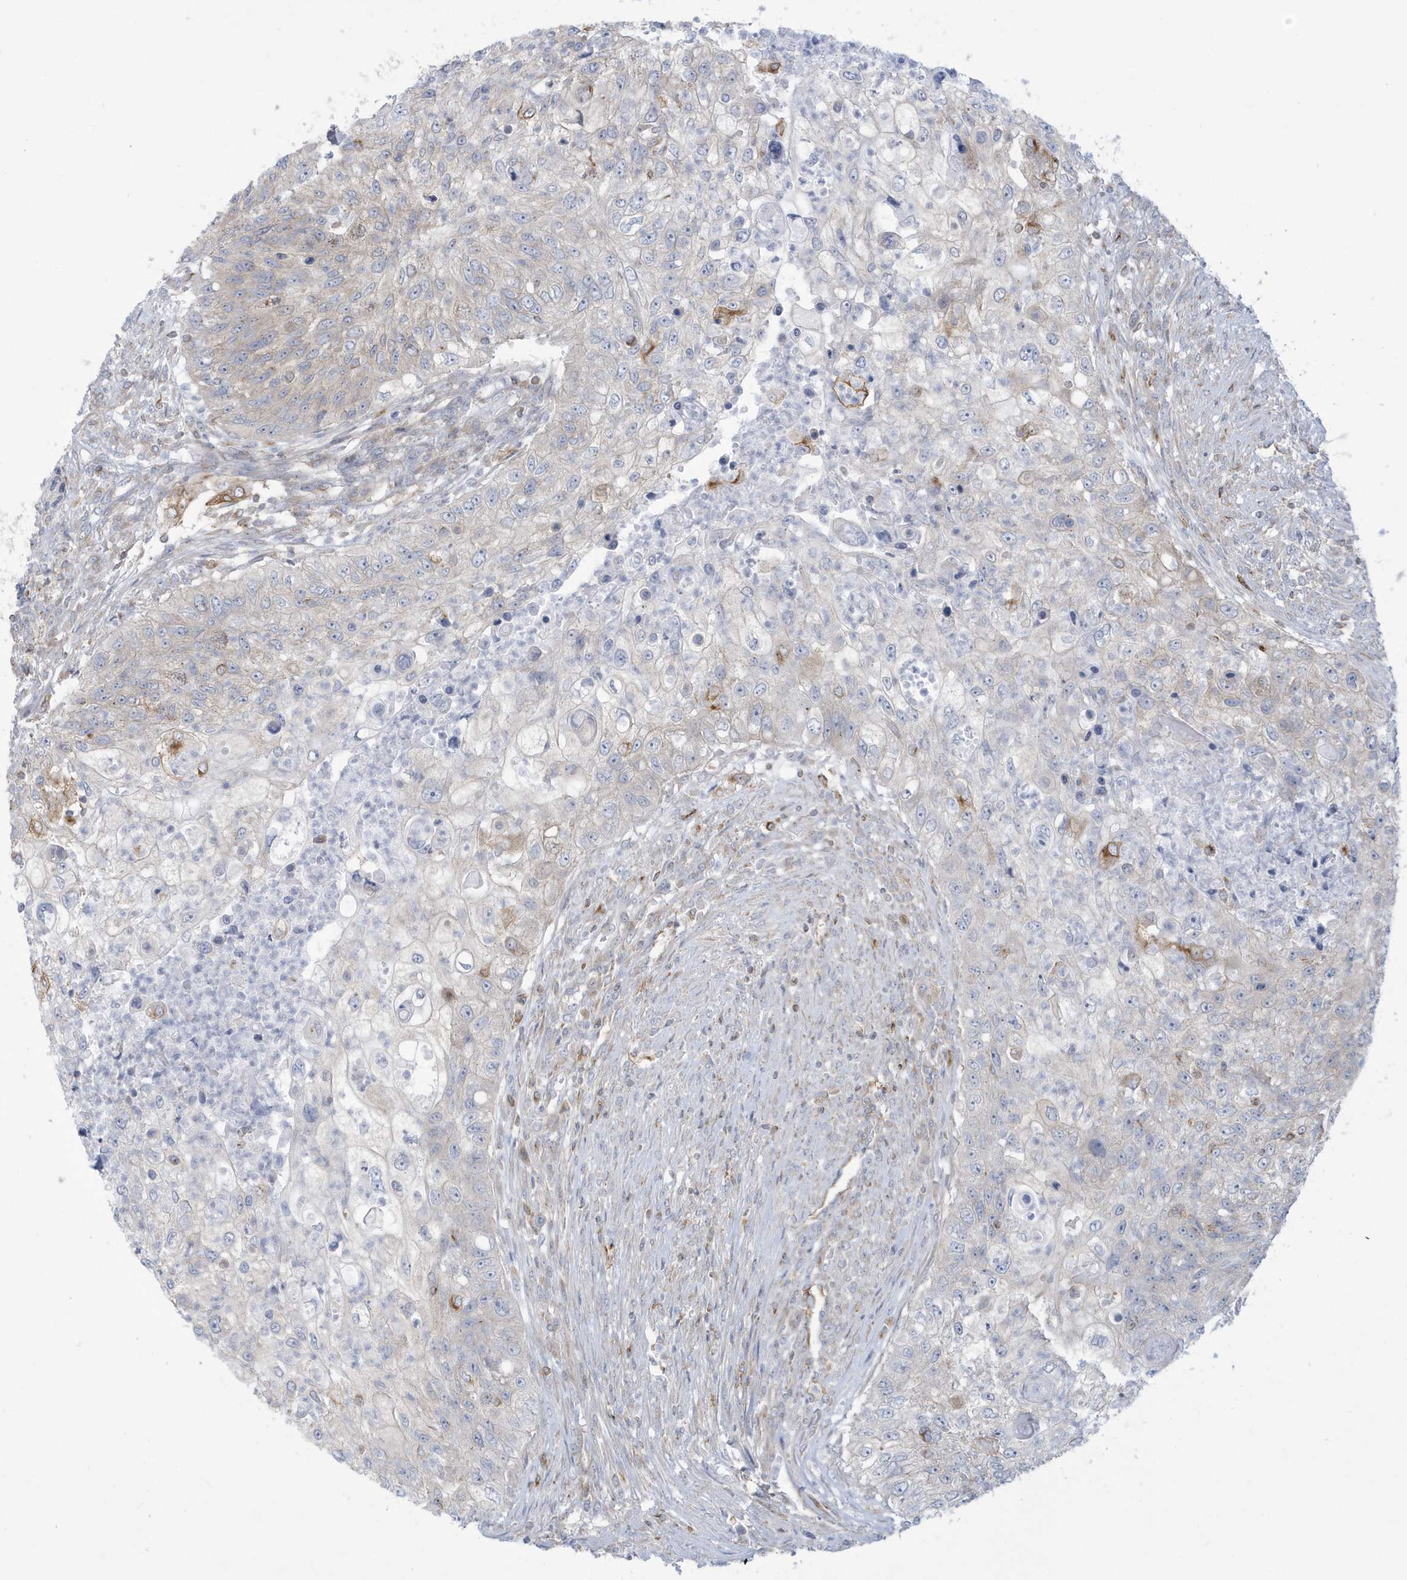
{"staining": {"intensity": "weak", "quantity": "<25%", "location": "cytoplasmic/membranous"}, "tissue": "urothelial cancer", "cell_type": "Tumor cells", "image_type": "cancer", "snomed": [{"axis": "morphology", "description": "Urothelial carcinoma, High grade"}, {"axis": "topography", "description": "Urinary bladder"}], "caption": "Immunohistochemistry of urothelial carcinoma (high-grade) exhibits no staining in tumor cells.", "gene": "SLAMF9", "patient": {"sex": "female", "age": 60}}